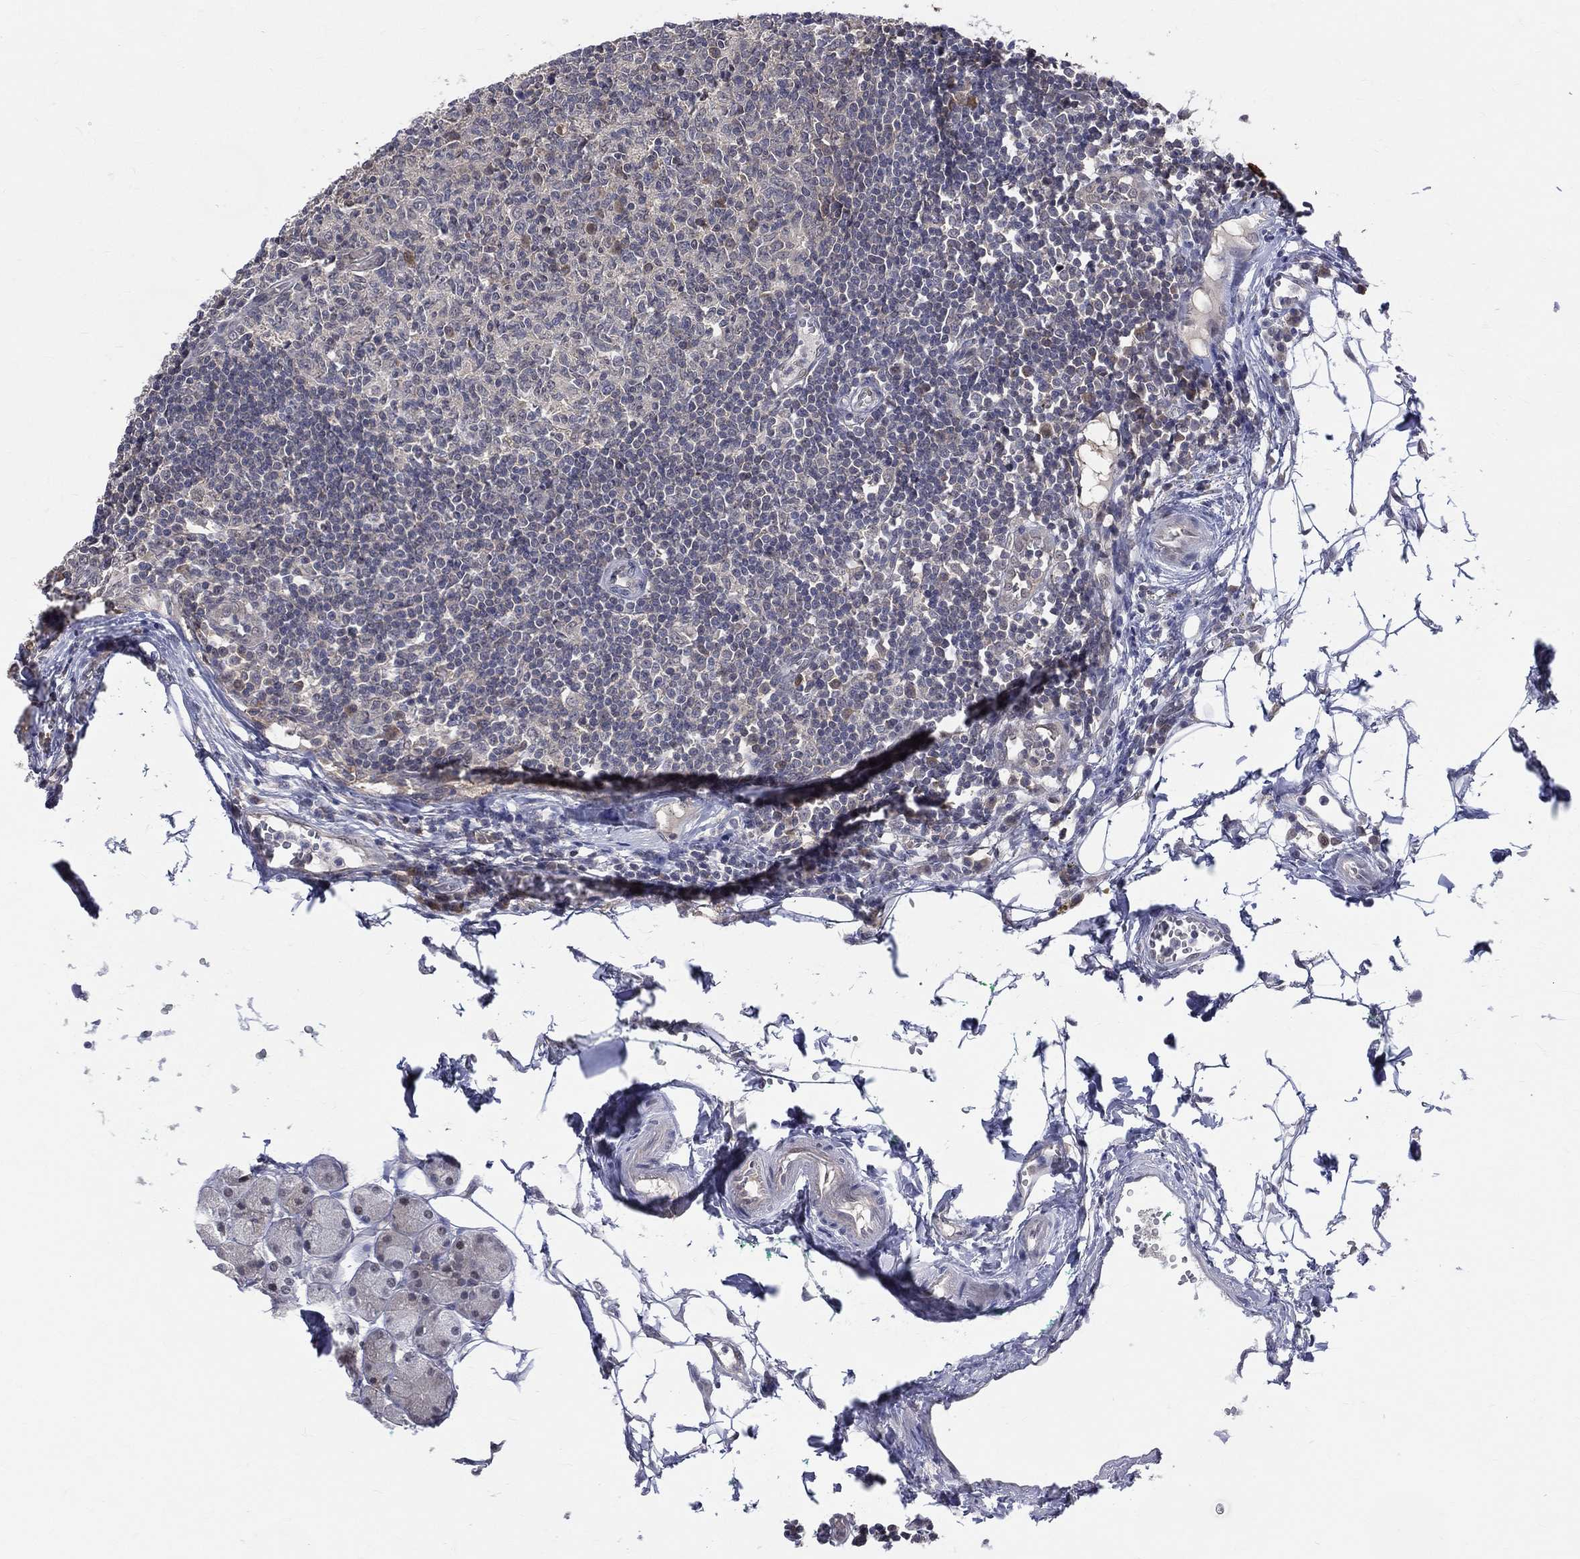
{"staining": {"intensity": "weak", "quantity": "<25%", "location": "cytoplasmic/membranous"}, "tissue": "lymph node", "cell_type": "Germinal center cells", "image_type": "normal", "snomed": [{"axis": "morphology", "description": "Normal tissue, NOS"}, {"axis": "topography", "description": "Lymph node"}, {"axis": "topography", "description": "Salivary gland"}], "caption": "Human lymph node stained for a protein using immunohistochemistry (IHC) shows no staining in germinal center cells.", "gene": "DLG4", "patient": {"sex": "male", "age": 83}}